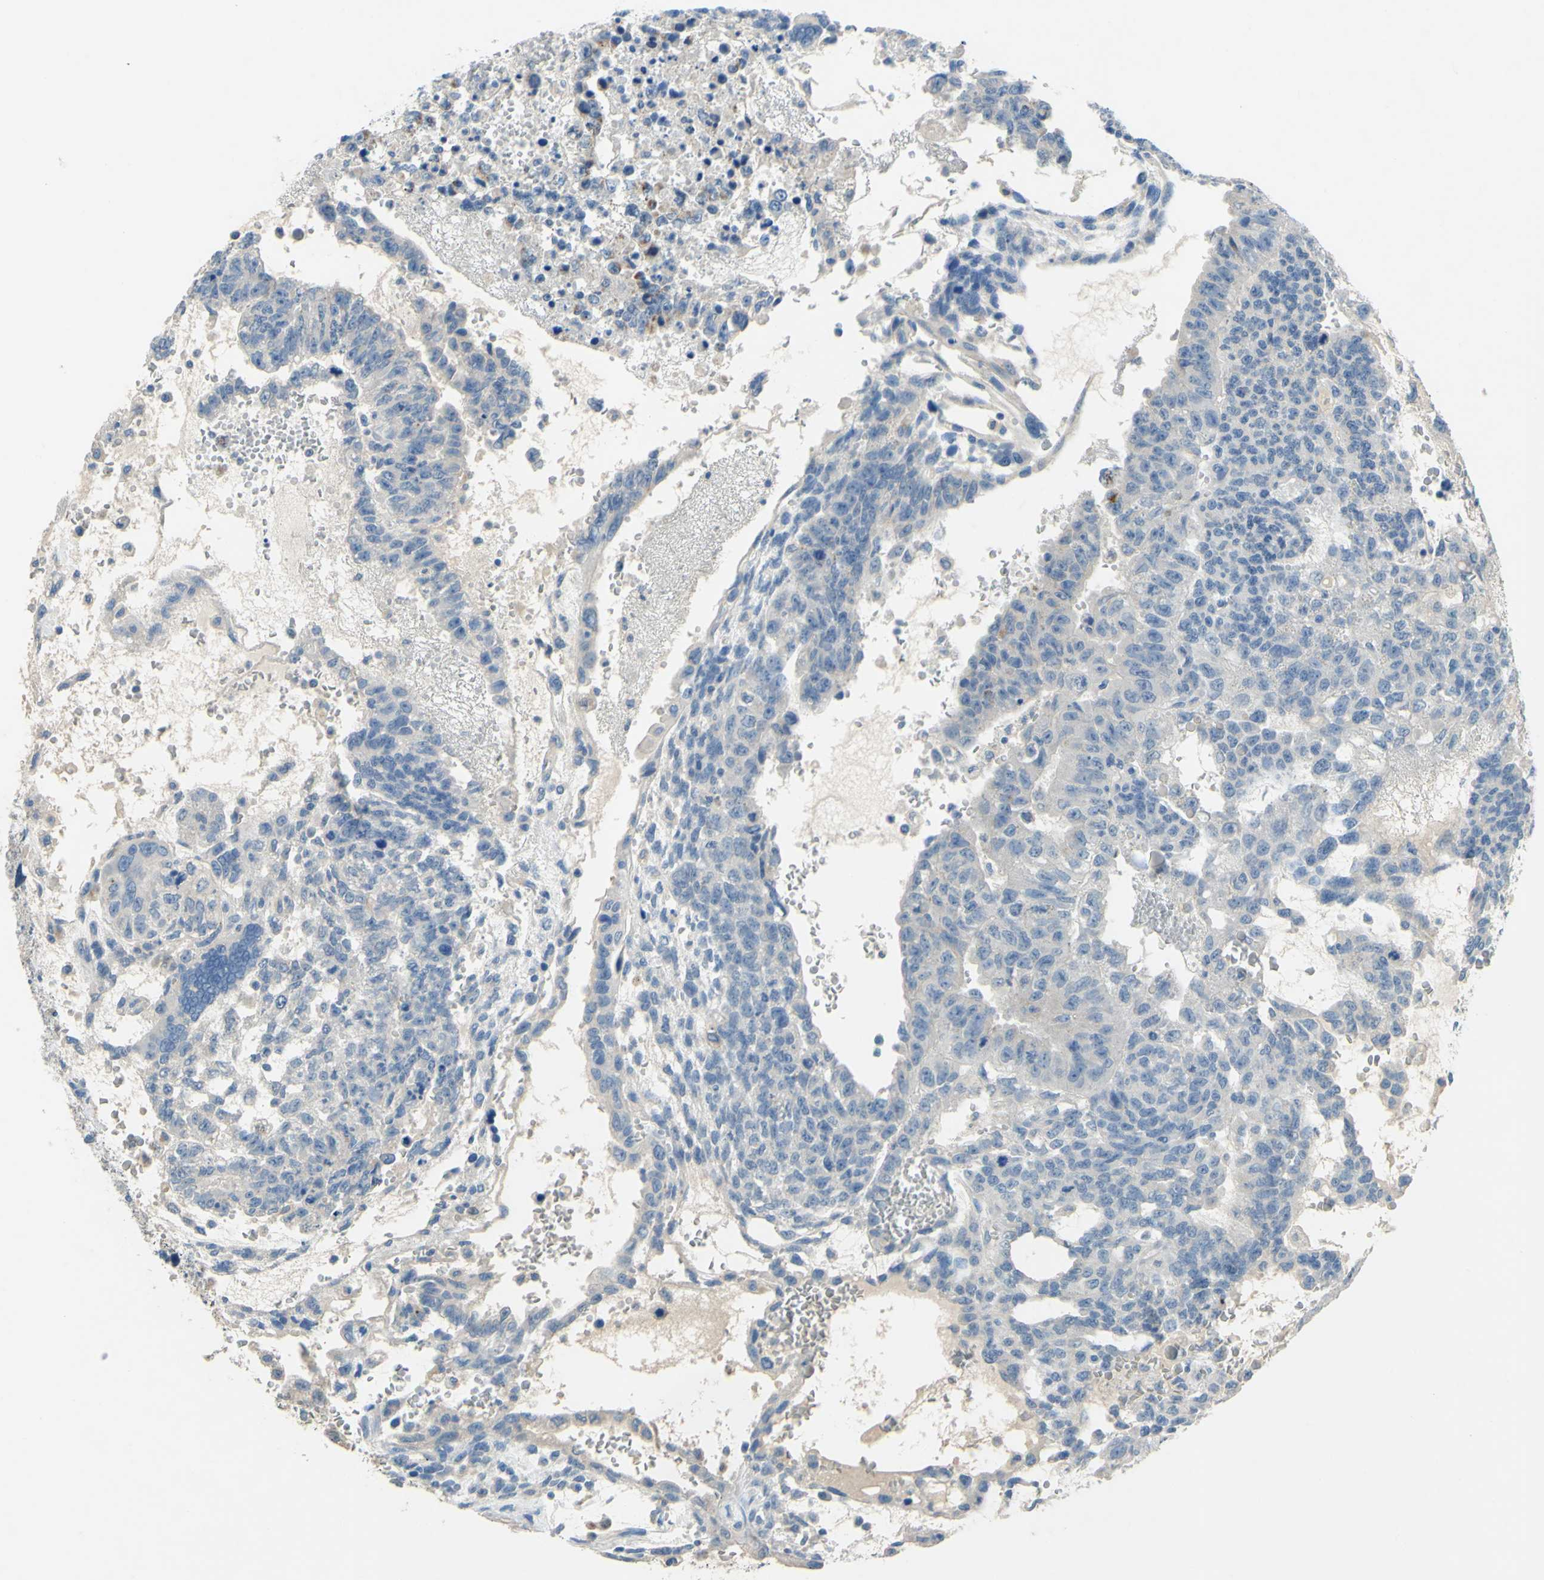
{"staining": {"intensity": "negative", "quantity": "none", "location": "none"}, "tissue": "testis cancer", "cell_type": "Tumor cells", "image_type": "cancer", "snomed": [{"axis": "morphology", "description": "Seminoma, NOS"}, {"axis": "morphology", "description": "Carcinoma, Embryonal, NOS"}, {"axis": "topography", "description": "Testis"}], "caption": "A high-resolution micrograph shows immunohistochemistry staining of testis cancer, which displays no significant staining in tumor cells.", "gene": "CDH10", "patient": {"sex": "male", "age": 52}}